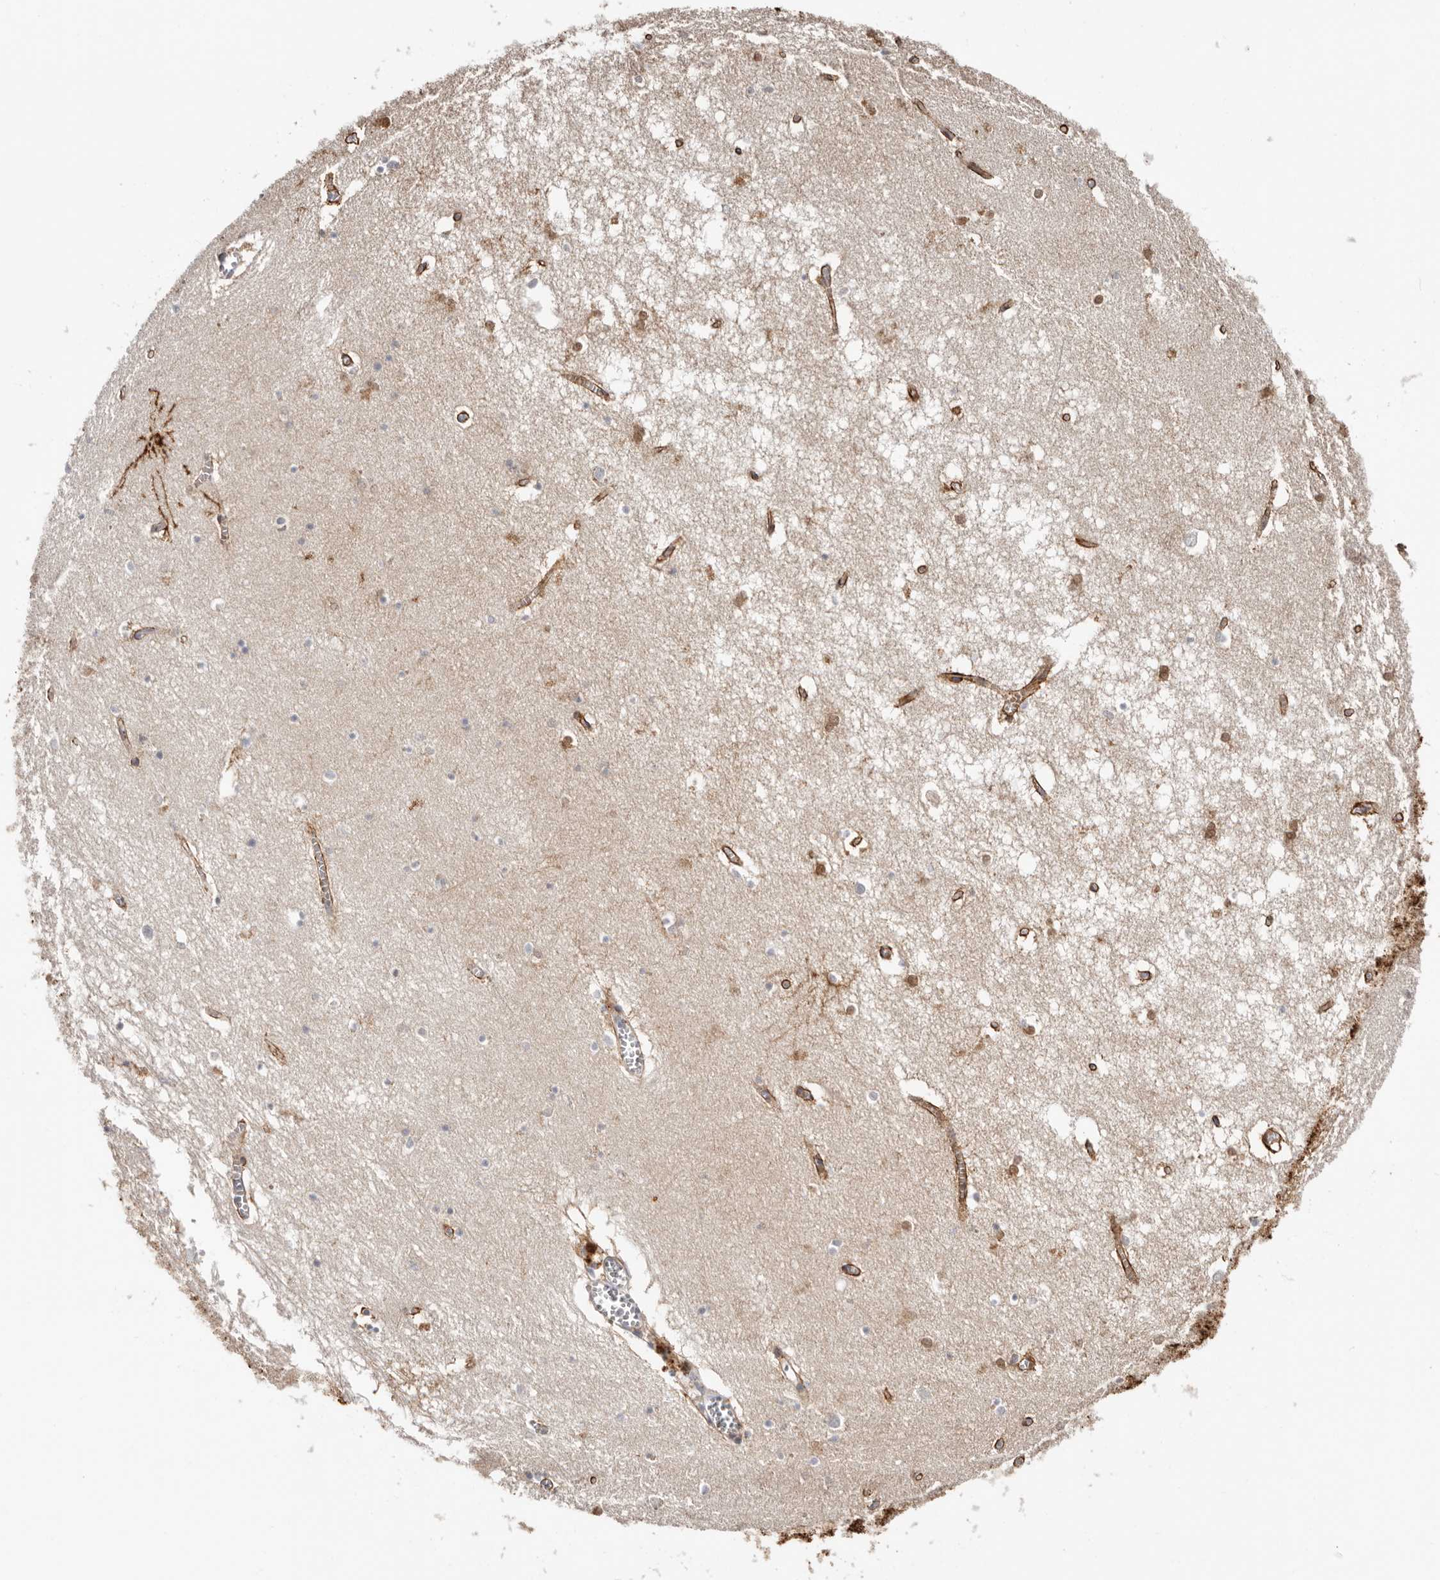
{"staining": {"intensity": "strong", "quantity": "<25%", "location": "cytoplasmic/membranous,nuclear"}, "tissue": "hippocampus", "cell_type": "Glial cells", "image_type": "normal", "snomed": [{"axis": "morphology", "description": "Normal tissue, NOS"}, {"axis": "topography", "description": "Hippocampus"}], "caption": "Hippocampus stained for a protein (brown) displays strong cytoplasmic/membranous,nuclear positive staining in about <25% of glial cells.", "gene": "PKDCC", "patient": {"sex": "male", "age": 70}}